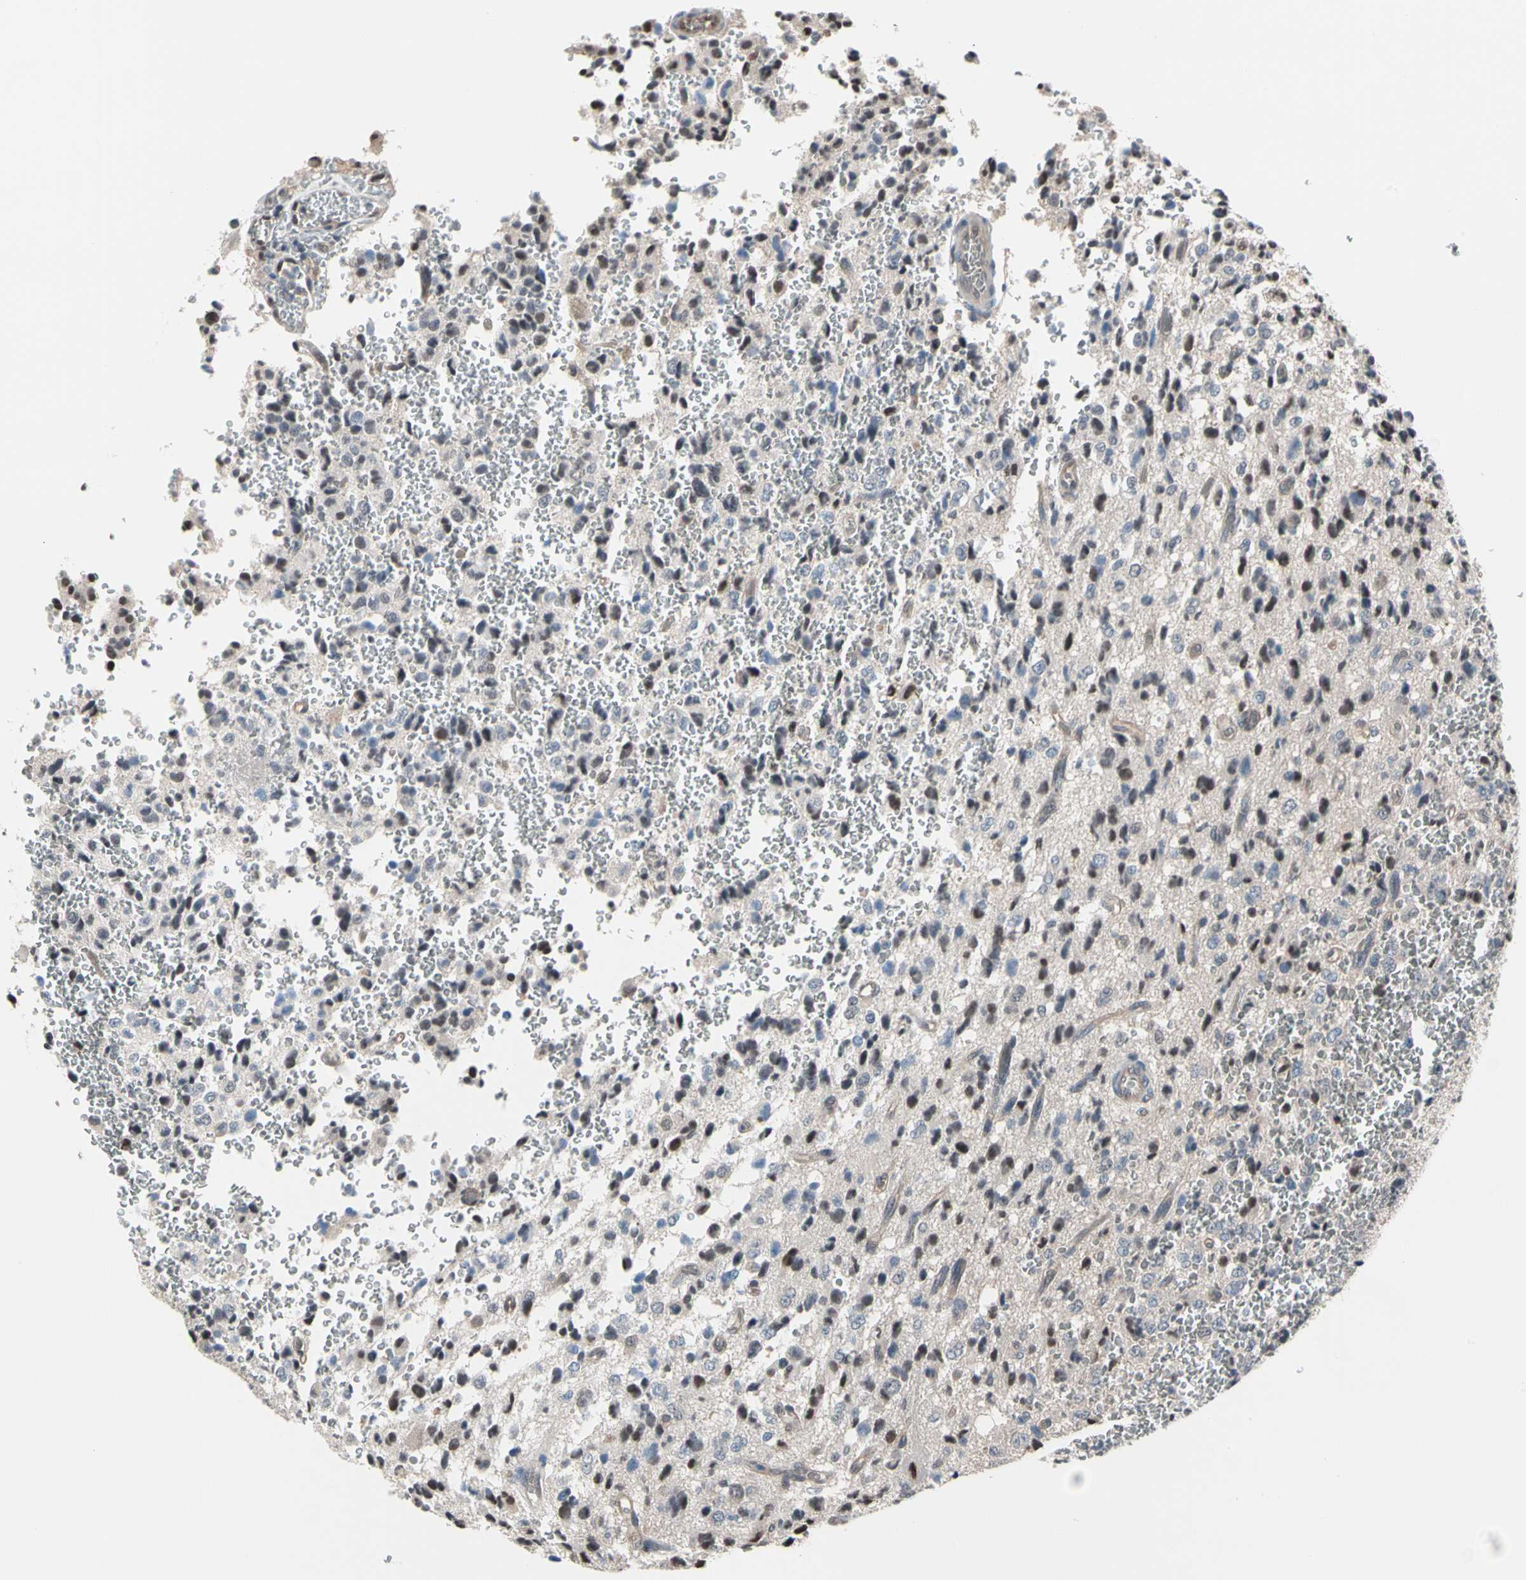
{"staining": {"intensity": "moderate", "quantity": "<25%", "location": "cytoplasmic/membranous,nuclear"}, "tissue": "glioma", "cell_type": "Tumor cells", "image_type": "cancer", "snomed": [{"axis": "morphology", "description": "Glioma, malignant, High grade"}, {"axis": "topography", "description": "pancreas cauda"}], "caption": "Protein staining demonstrates moderate cytoplasmic/membranous and nuclear staining in approximately <25% of tumor cells in high-grade glioma (malignant). (DAB = brown stain, brightfield microscopy at high magnification).", "gene": "PSMA2", "patient": {"sex": "male", "age": 60}}